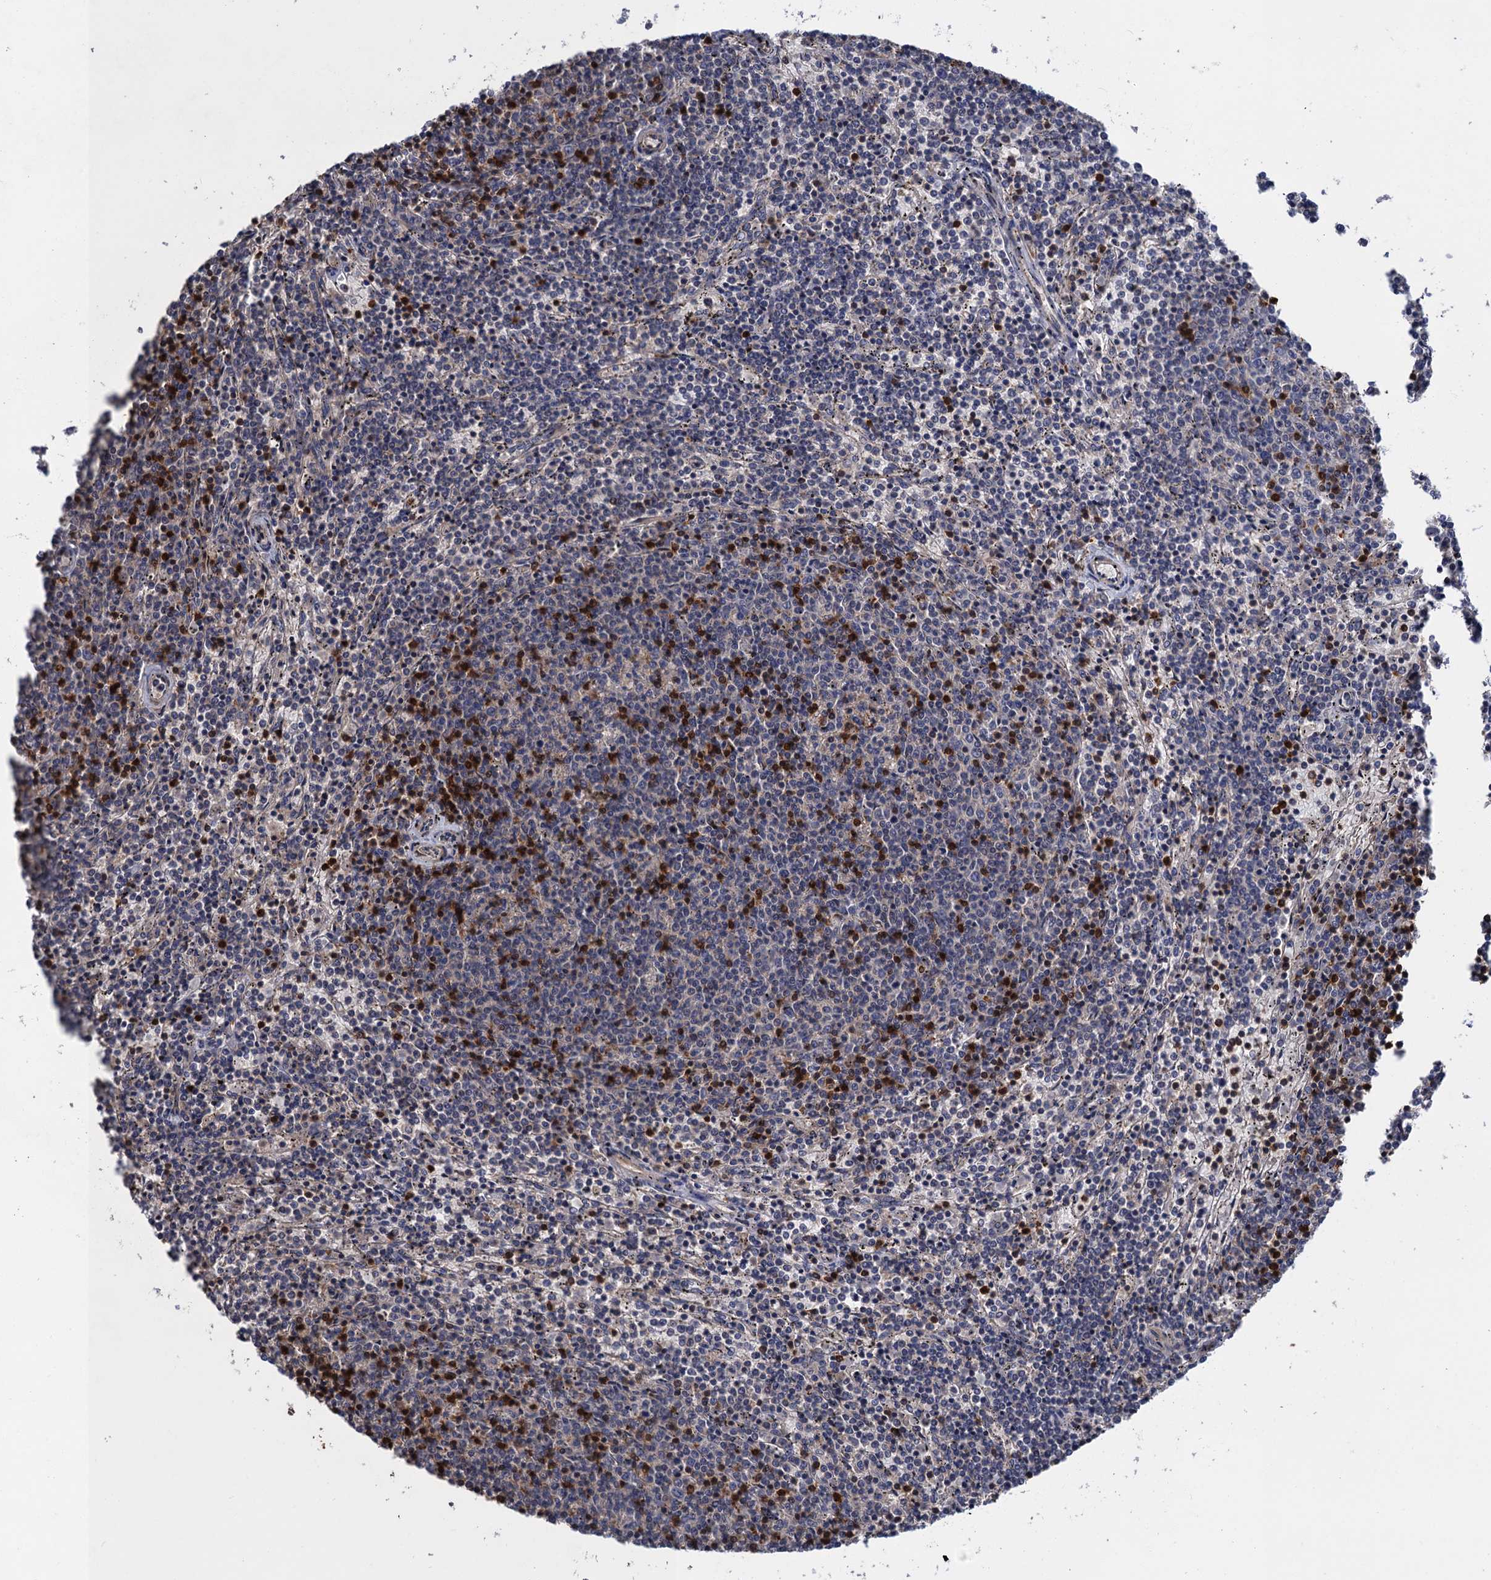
{"staining": {"intensity": "negative", "quantity": "none", "location": "none"}, "tissue": "lymphoma", "cell_type": "Tumor cells", "image_type": "cancer", "snomed": [{"axis": "morphology", "description": "Malignant lymphoma, non-Hodgkin's type, Low grade"}, {"axis": "topography", "description": "Spleen"}], "caption": "The image displays no staining of tumor cells in low-grade malignant lymphoma, non-Hodgkin's type.", "gene": "DGKA", "patient": {"sex": "female", "age": 50}}